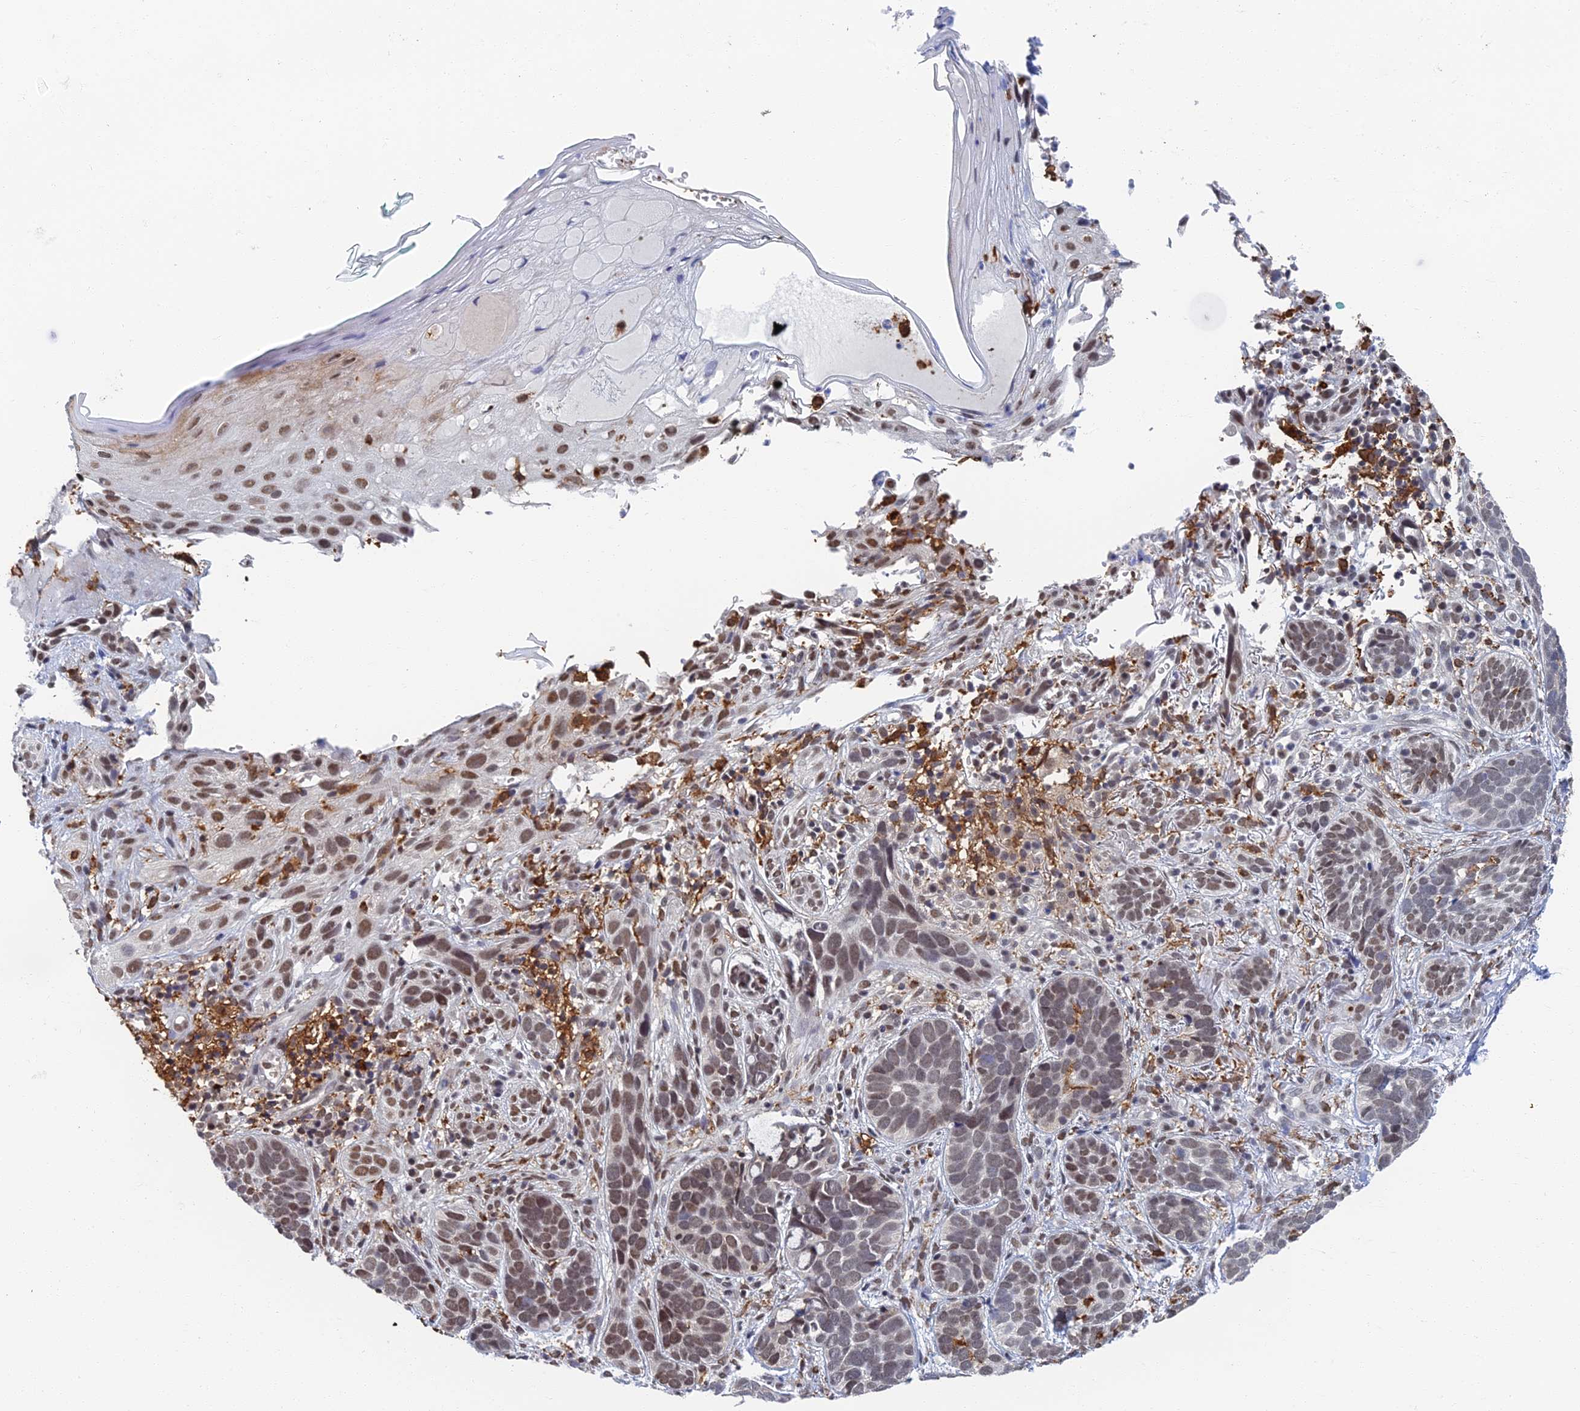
{"staining": {"intensity": "moderate", "quantity": ">75%", "location": "nuclear"}, "tissue": "skin cancer", "cell_type": "Tumor cells", "image_type": "cancer", "snomed": [{"axis": "morphology", "description": "Basal cell carcinoma"}, {"axis": "topography", "description": "Skin"}], "caption": "Skin cancer (basal cell carcinoma) stained with a protein marker exhibits moderate staining in tumor cells.", "gene": "GPATCH1", "patient": {"sex": "male", "age": 71}}